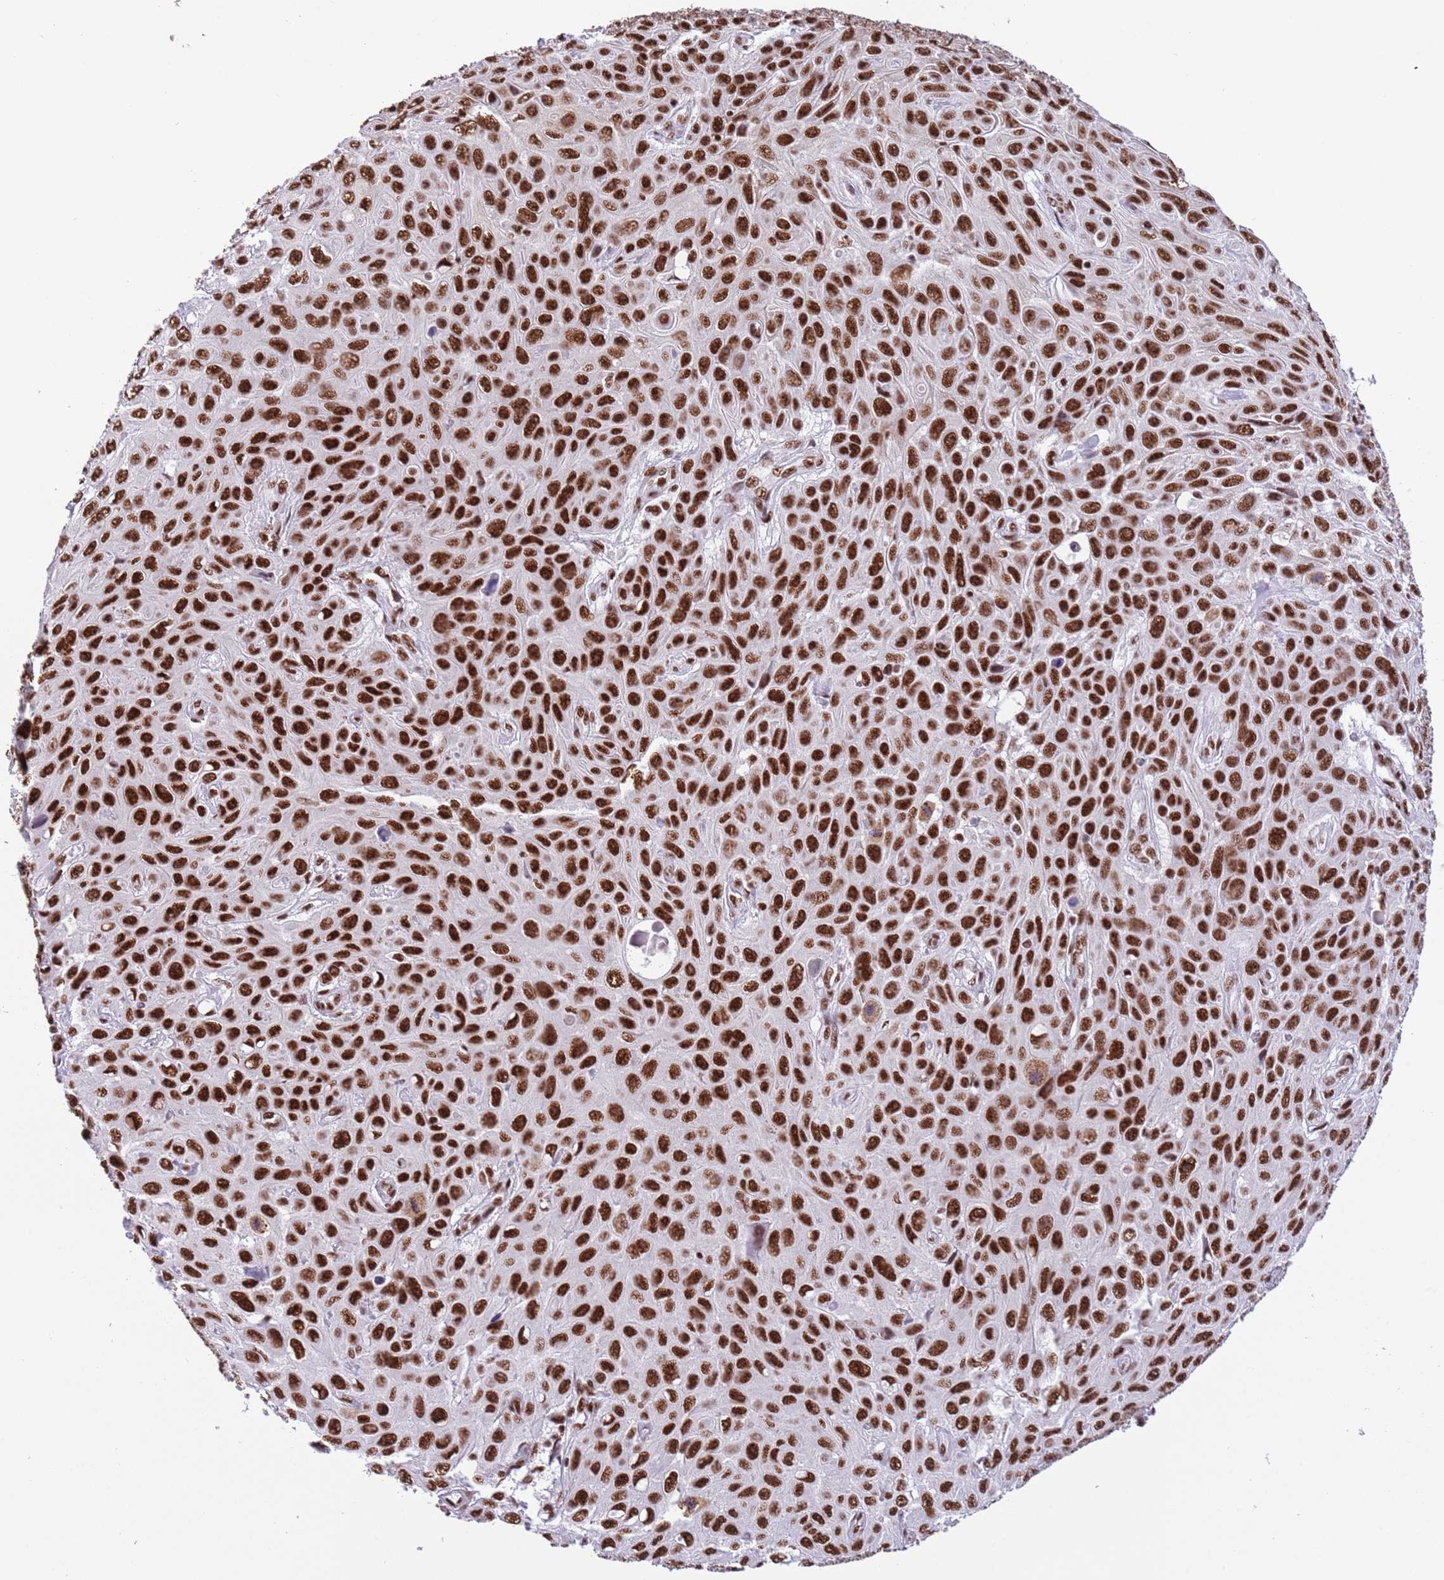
{"staining": {"intensity": "strong", "quantity": ">75%", "location": "nuclear"}, "tissue": "skin cancer", "cell_type": "Tumor cells", "image_type": "cancer", "snomed": [{"axis": "morphology", "description": "Squamous cell carcinoma, NOS"}, {"axis": "topography", "description": "Skin"}], "caption": "Immunohistochemical staining of human skin cancer shows high levels of strong nuclear positivity in approximately >75% of tumor cells.", "gene": "SF3A2", "patient": {"sex": "male", "age": 82}}